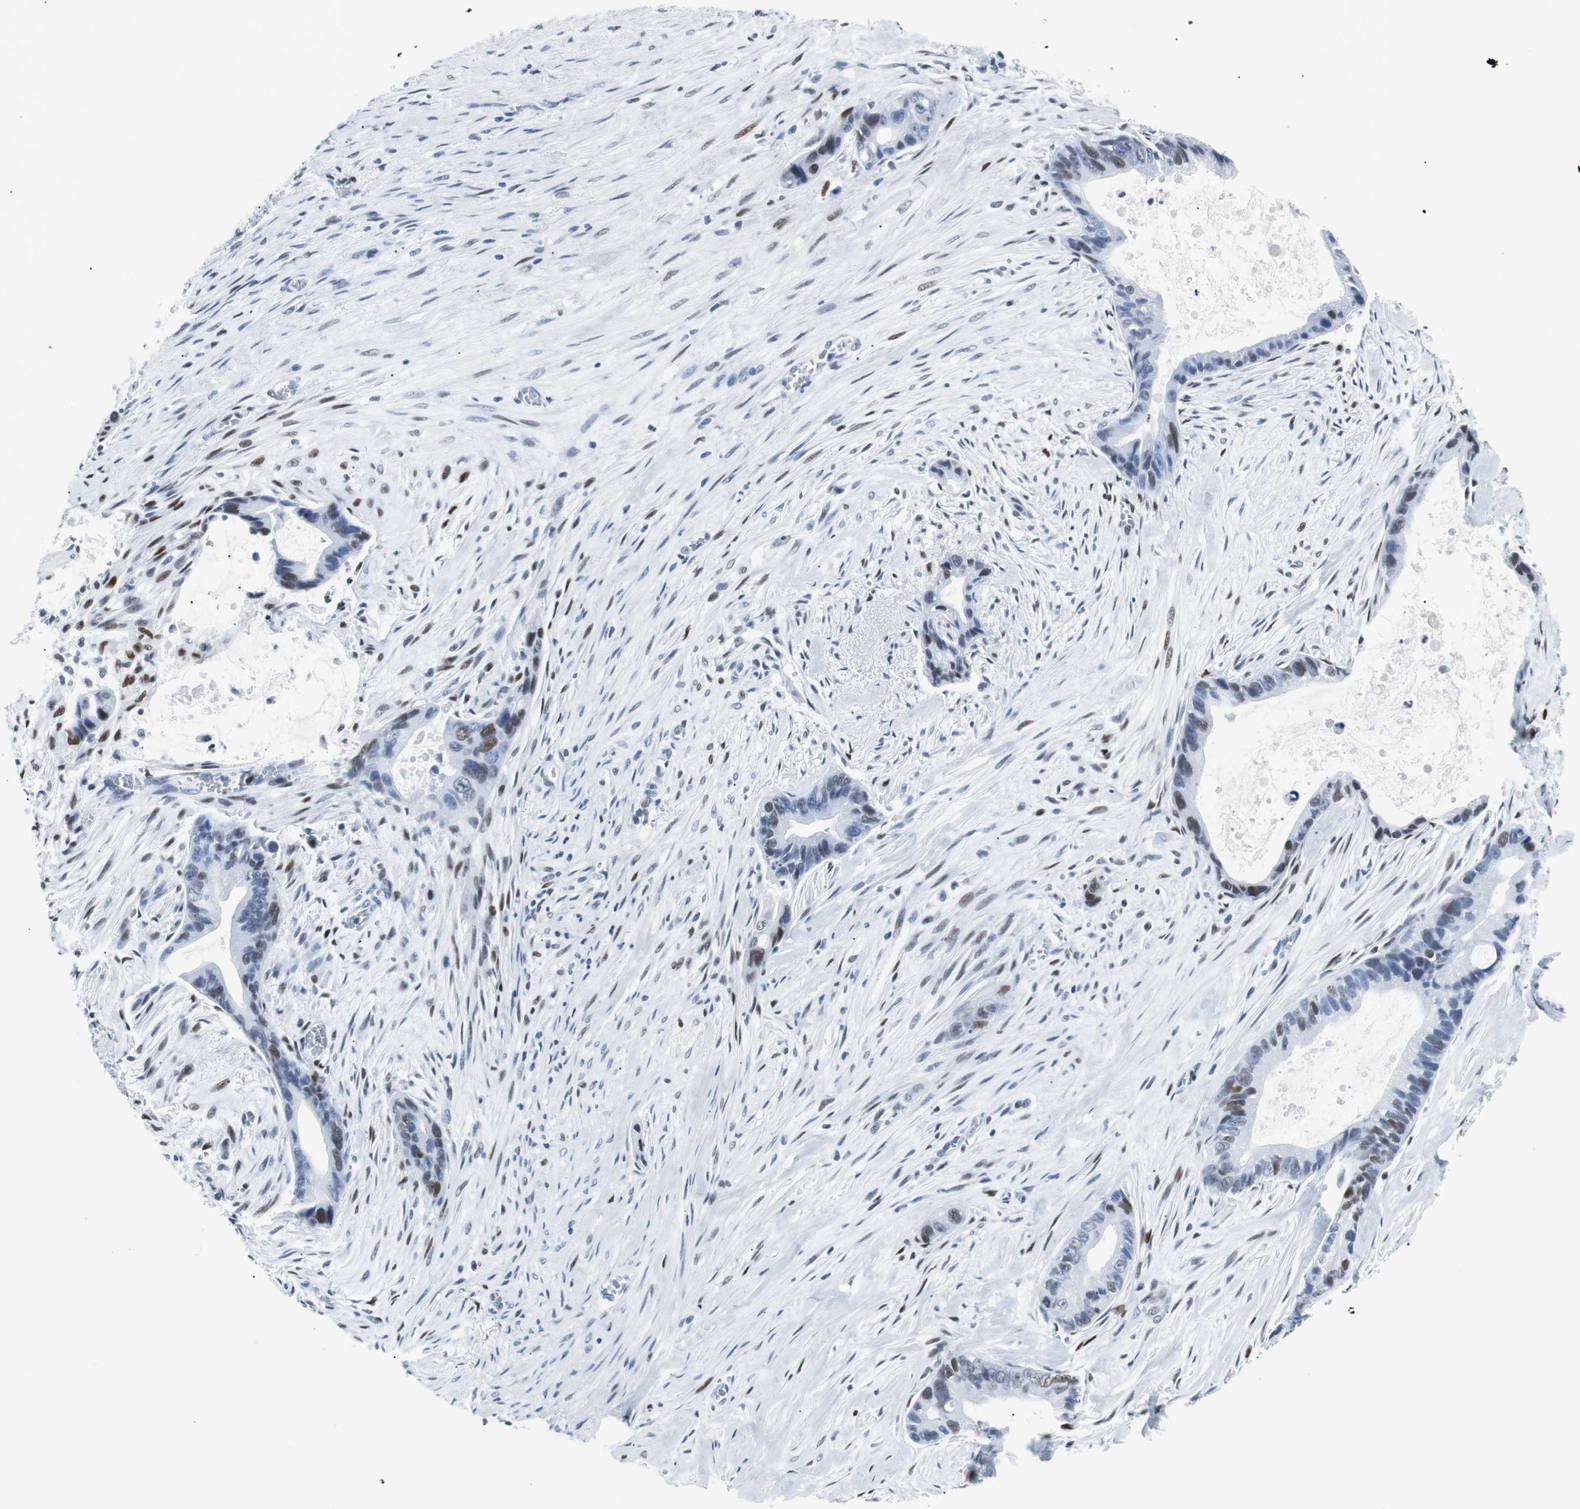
{"staining": {"intensity": "moderate", "quantity": "<25%", "location": "nuclear"}, "tissue": "liver cancer", "cell_type": "Tumor cells", "image_type": "cancer", "snomed": [{"axis": "morphology", "description": "Cholangiocarcinoma"}, {"axis": "topography", "description": "Liver"}], "caption": "There is low levels of moderate nuclear staining in tumor cells of liver cholangiocarcinoma, as demonstrated by immunohistochemical staining (brown color).", "gene": "JUN", "patient": {"sex": "female", "age": 55}}